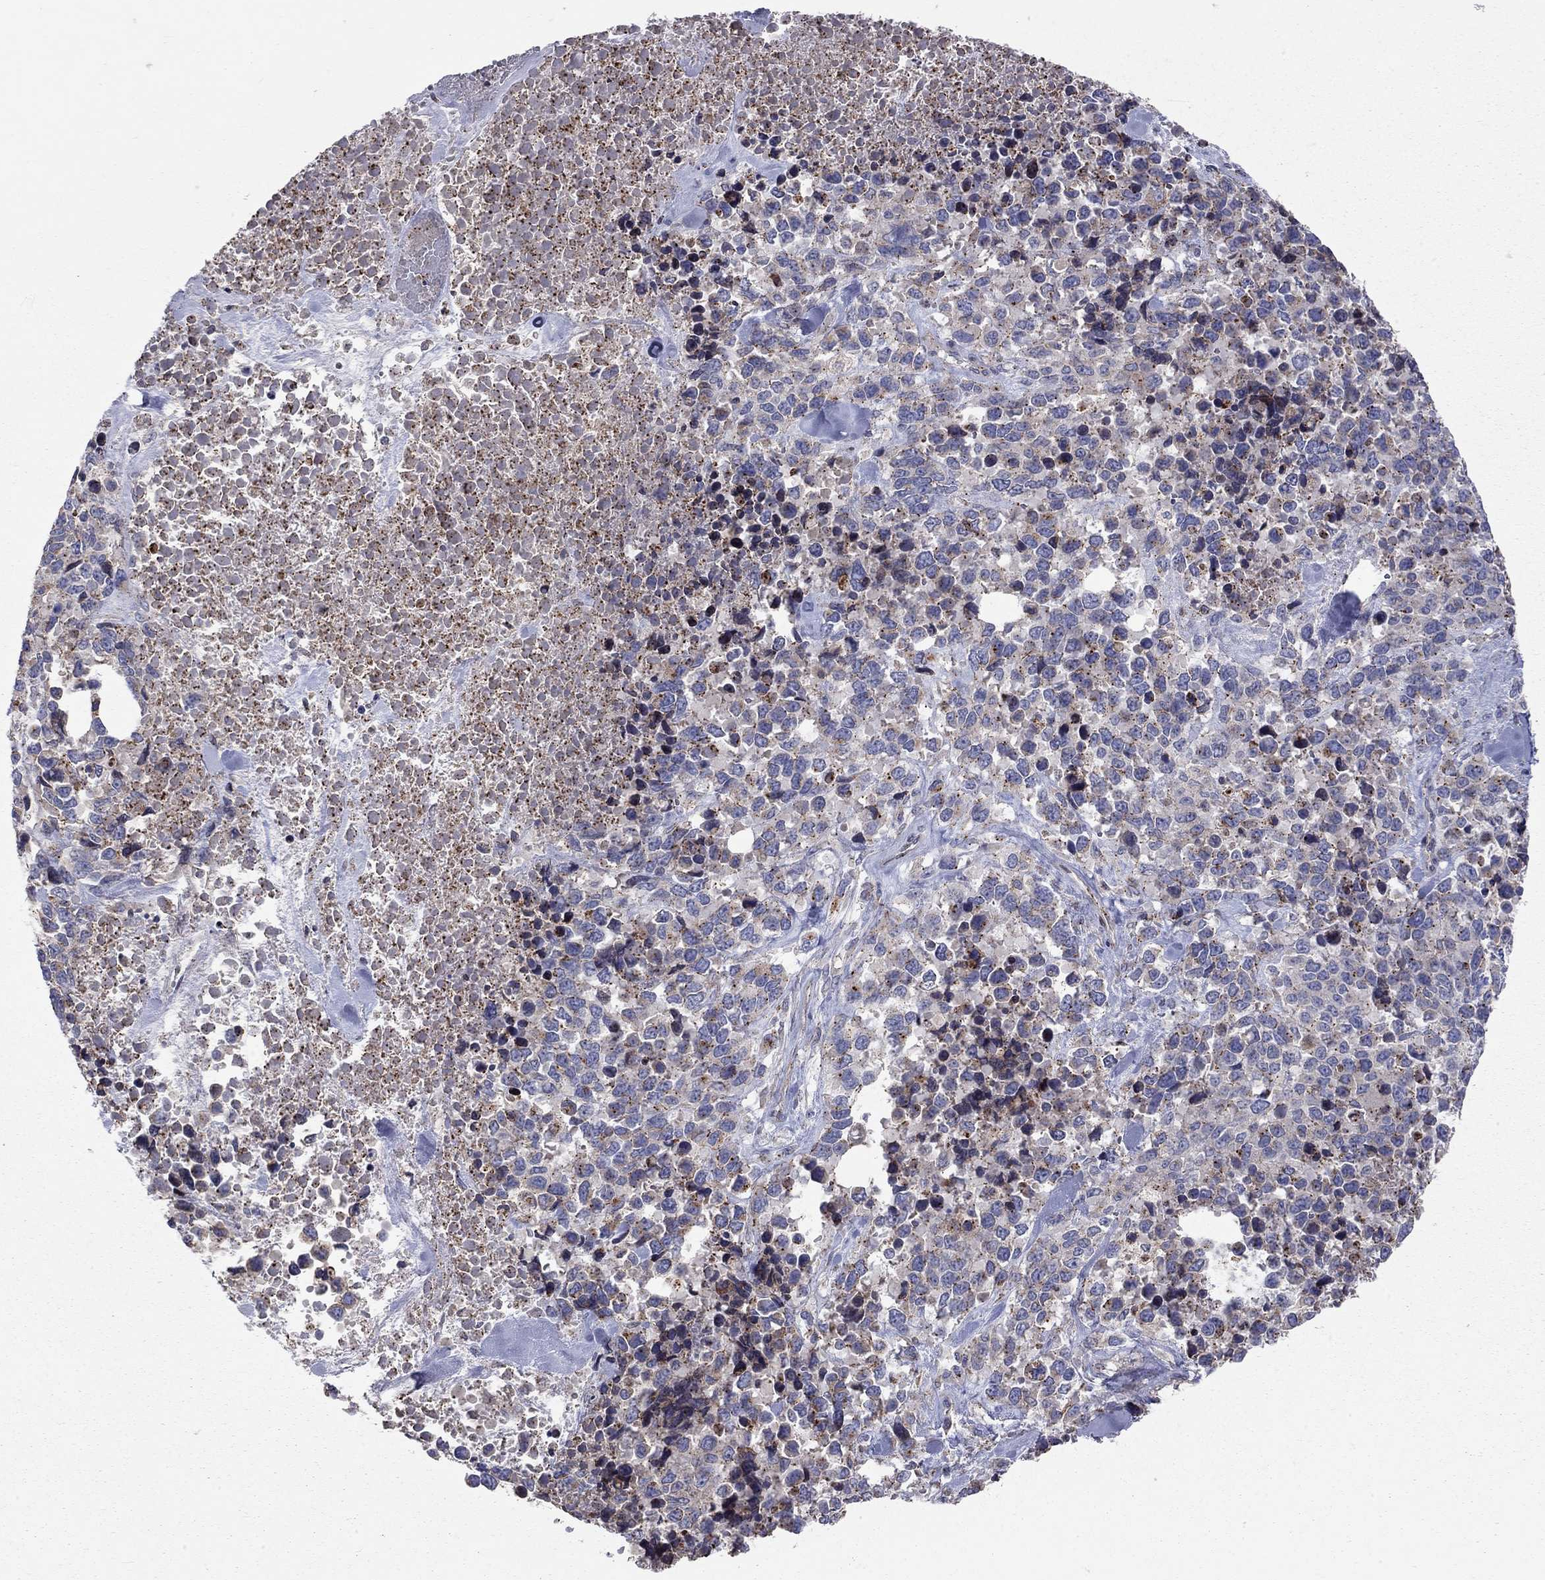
{"staining": {"intensity": "strong", "quantity": "<25%", "location": "cytoplasmic/membranous"}, "tissue": "melanoma", "cell_type": "Tumor cells", "image_type": "cancer", "snomed": [{"axis": "morphology", "description": "Malignant melanoma, Metastatic site"}, {"axis": "topography", "description": "Skin"}], "caption": "Protein analysis of melanoma tissue displays strong cytoplasmic/membranous positivity in about <25% of tumor cells. (DAB IHC with brightfield microscopy, high magnification).", "gene": "ERN2", "patient": {"sex": "male", "age": 84}}